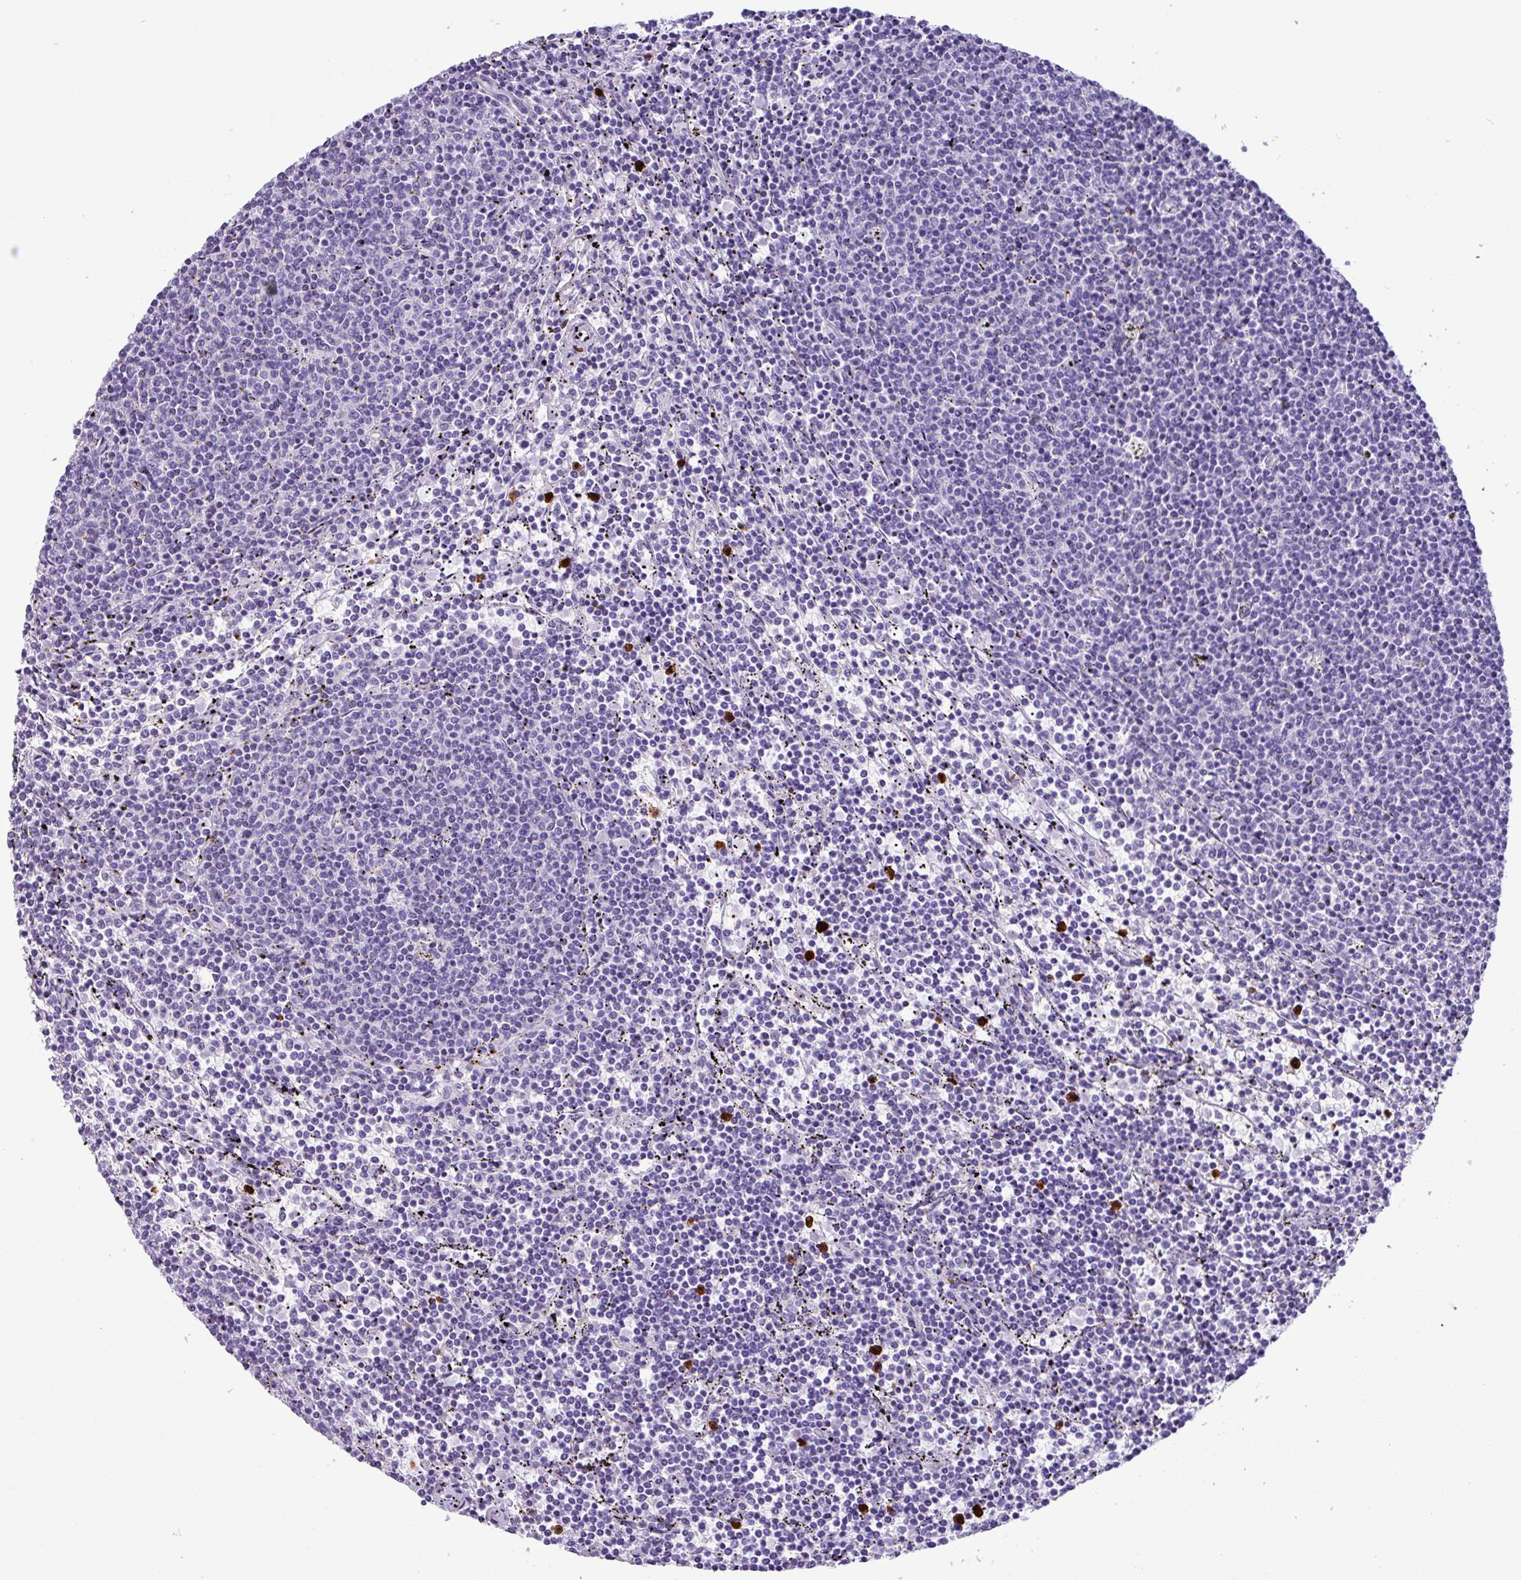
{"staining": {"intensity": "negative", "quantity": "none", "location": "none"}, "tissue": "lymphoma", "cell_type": "Tumor cells", "image_type": "cancer", "snomed": [{"axis": "morphology", "description": "Malignant lymphoma, non-Hodgkin's type, Low grade"}, {"axis": "topography", "description": "Spleen"}], "caption": "Malignant lymphoma, non-Hodgkin's type (low-grade) was stained to show a protein in brown. There is no significant expression in tumor cells. (Brightfield microscopy of DAB immunohistochemistry (IHC) at high magnification).", "gene": "MRM2", "patient": {"sex": "female", "age": 50}}